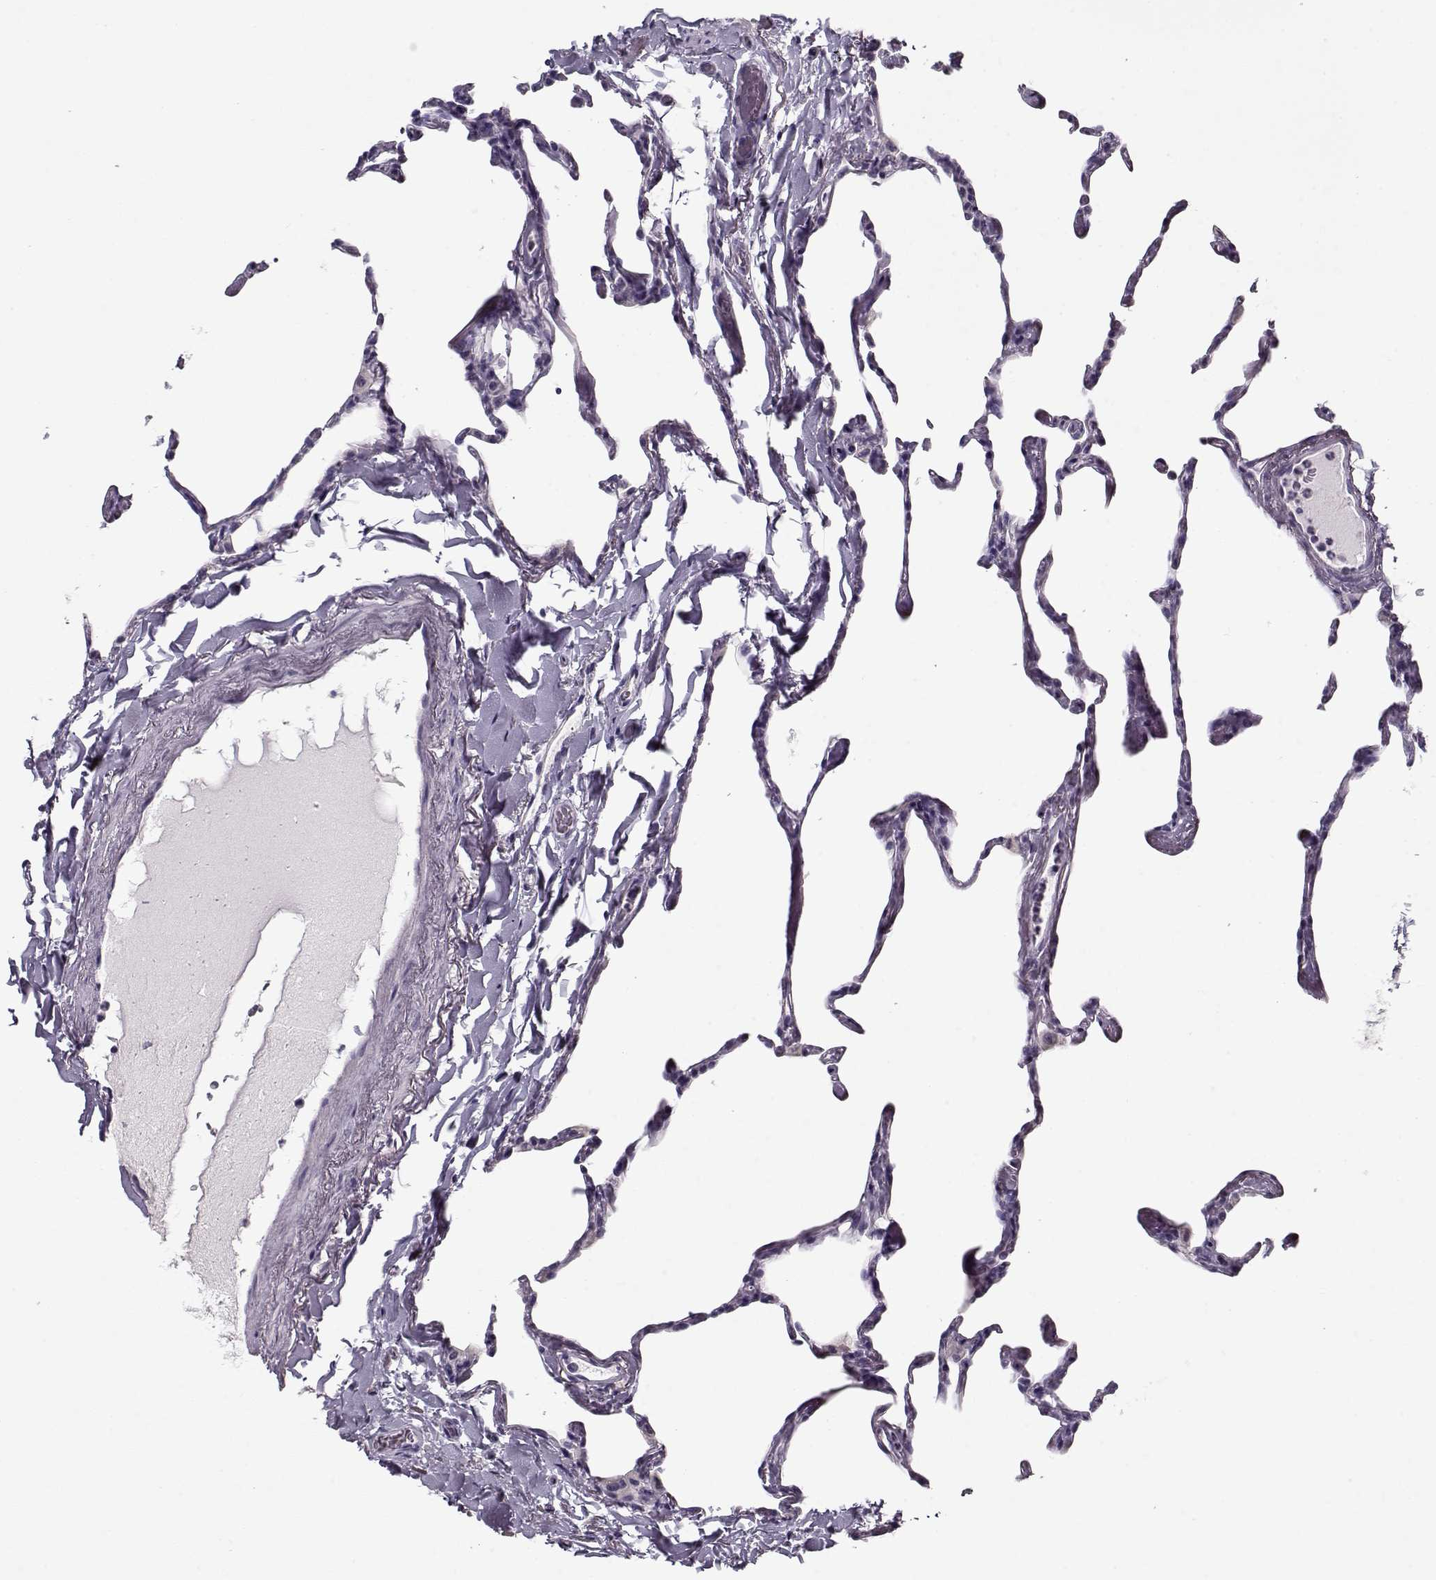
{"staining": {"intensity": "negative", "quantity": "none", "location": "none"}, "tissue": "lung", "cell_type": "Alveolar cells", "image_type": "normal", "snomed": [{"axis": "morphology", "description": "Normal tissue, NOS"}, {"axis": "topography", "description": "Lung"}], "caption": "Immunohistochemistry of normal human lung exhibits no staining in alveolar cells. (Stains: DAB (3,3'-diaminobenzidine) IHC with hematoxylin counter stain, Microscopy: brightfield microscopy at high magnification).", "gene": "CCDC136", "patient": {"sex": "male", "age": 65}}